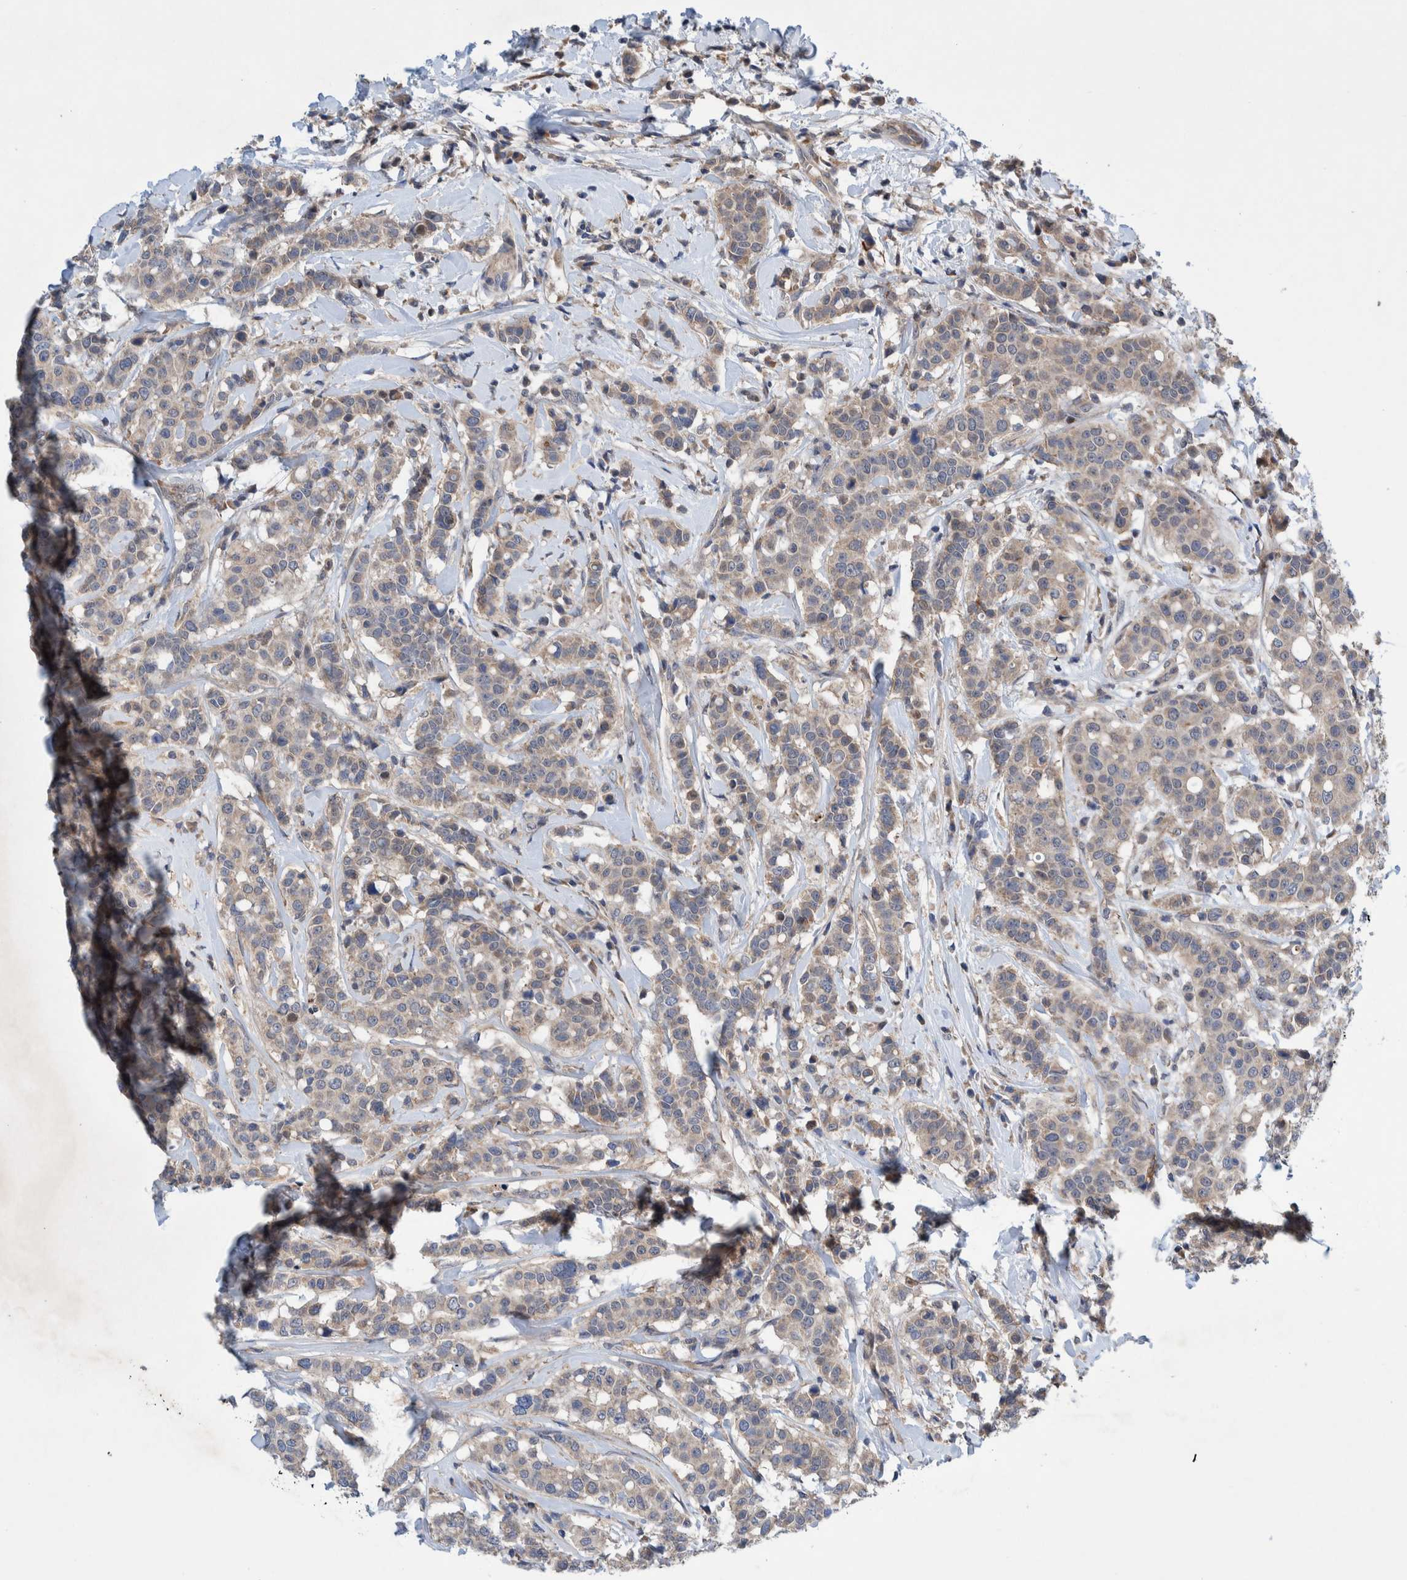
{"staining": {"intensity": "weak", "quantity": "<25%", "location": "cytoplasmic/membranous"}, "tissue": "breast cancer", "cell_type": "Tumor cells", "image_type": "cancer", "snomed": [{"axis": "morphology", "description": "Duct carcinoma"}, {"axis": "topography", "description": "Breast"}], "caption": "DAB immunohistochemical staining of human breast cancer shows no significant staining in tumor cells.", "gene": "PIK3R6", "patient": {"sex": "female", "age": 27}}